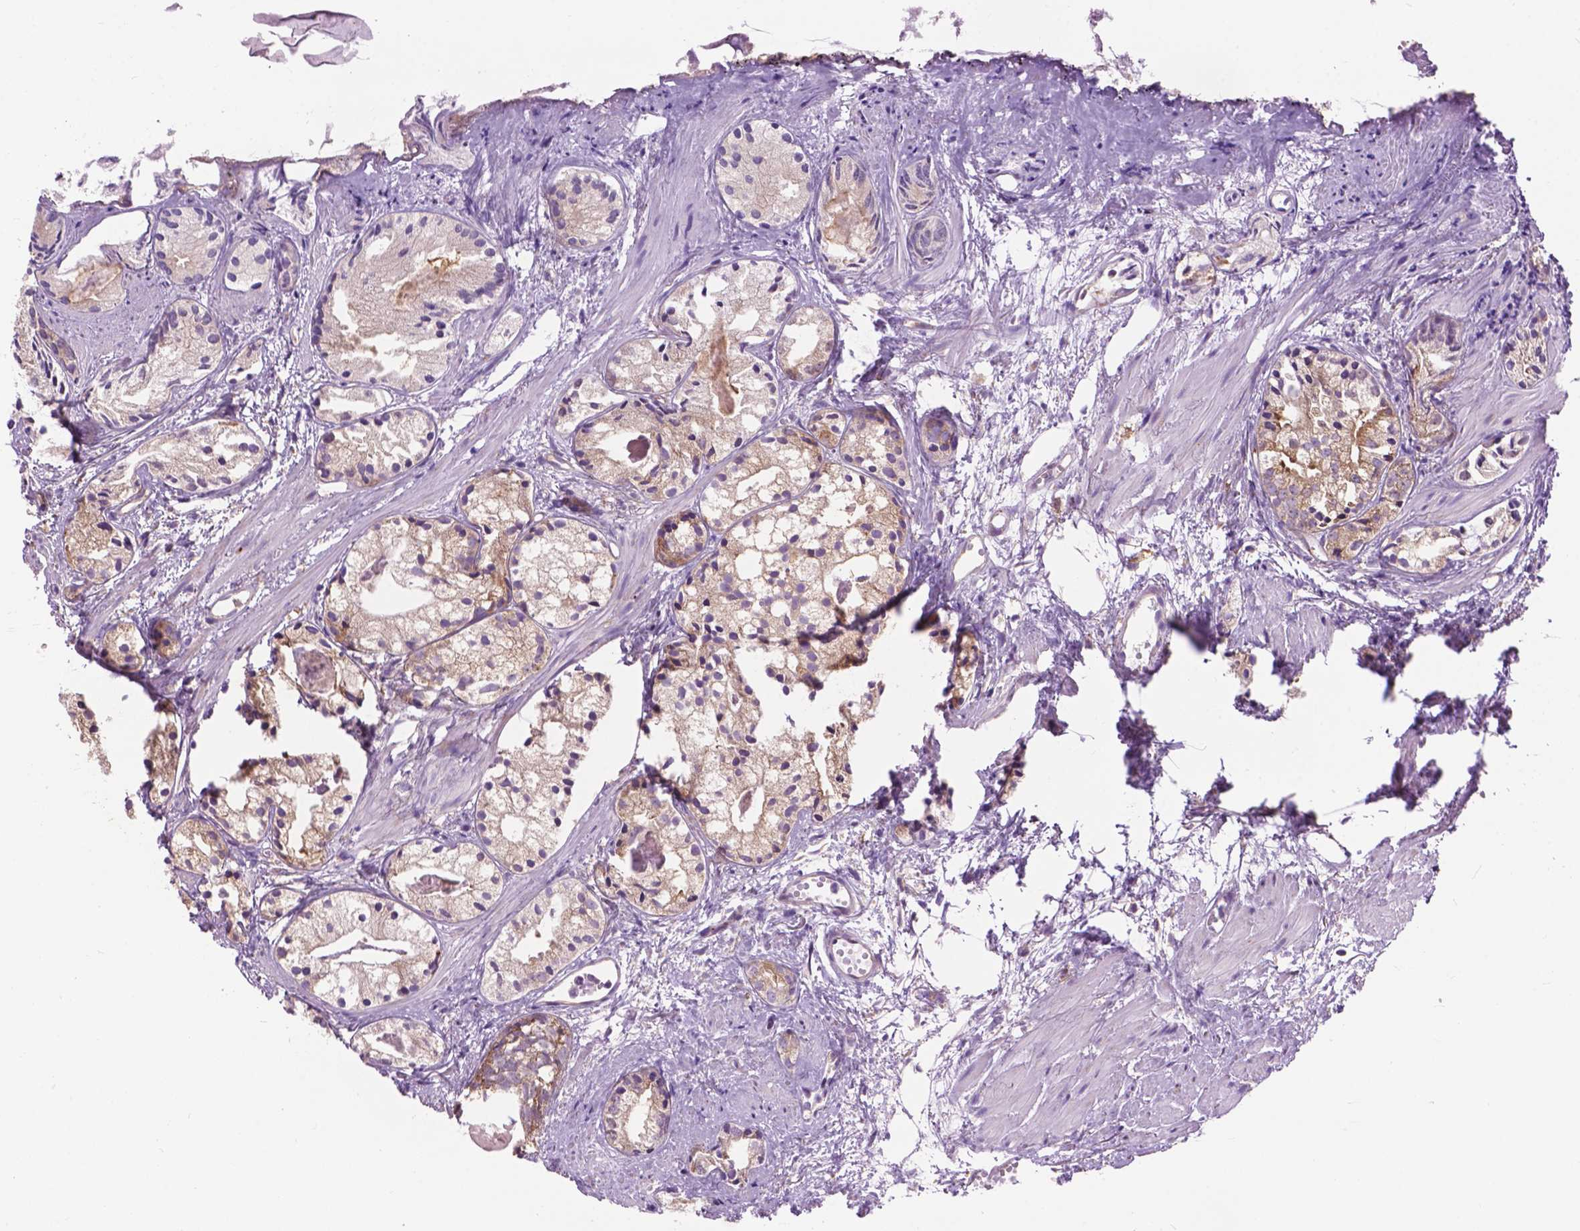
{"staining": {"intensity": "weak", "quantity": "<25%", "location": "cytoplasmic/membranous"}, "tissue": "prostate cancer", "cell_type": "Tumor cells", "image_type": "cancer", "snomed": [{"axis": "morphology", "description": "Adenocarcinoma, High grade"}, {"axis": "topography", "description": "Prostate"}], "caption": "Immunohistochemistry photomicrograph of prostate cancer (adenocarcinoma (high-grade)) stained for a protein (brown), which shows no expression in tumor cells.", "gene": "RPL37A", "patient": {"sex": "male", "age": 85}}